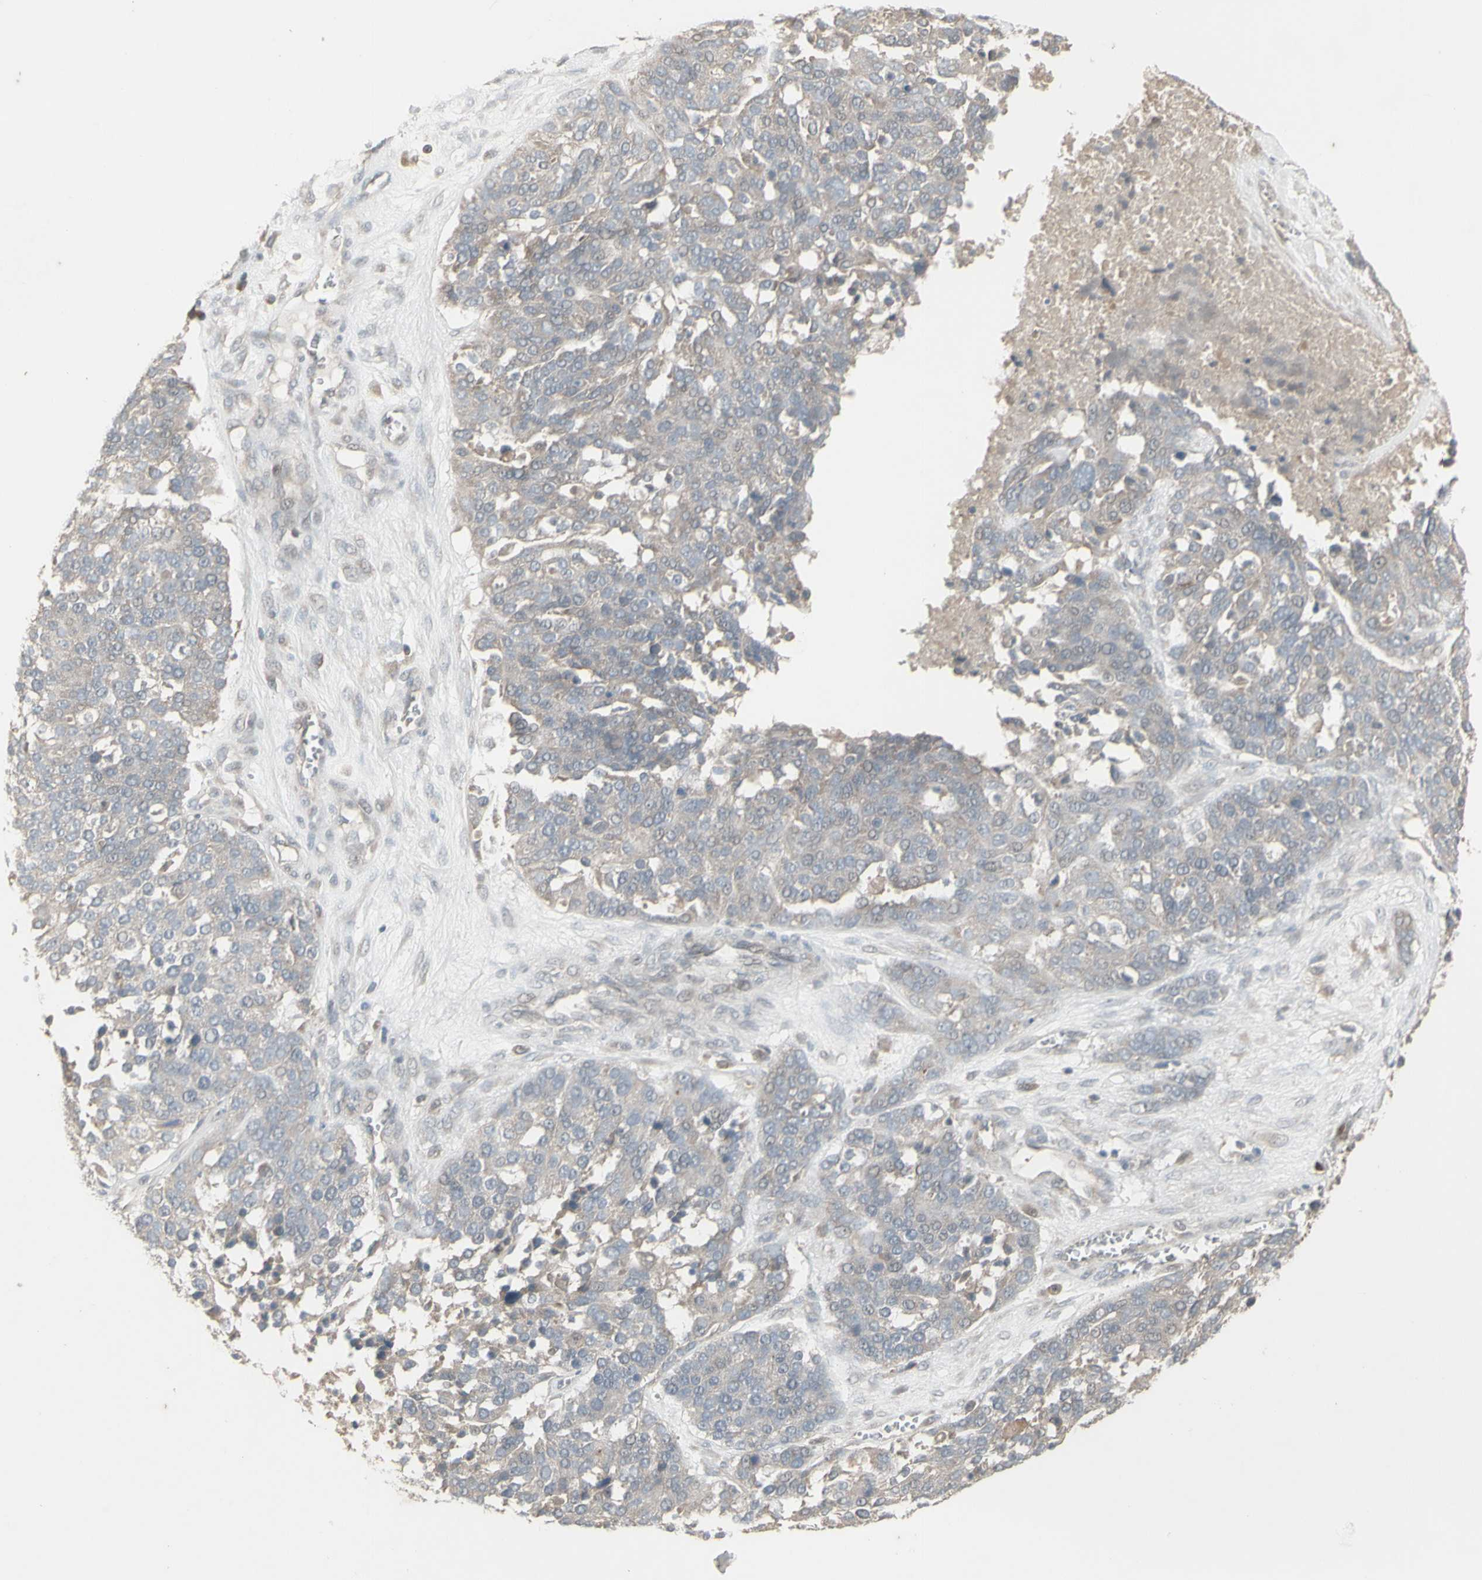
{"staining": {"intensity": "negative", "quantity": "none", "location": "none"}, "tissue": "ovarian cancer", "cell_type": "Tumor cells", "image_type": "cancer", "snomed": [{"axis": "morphology", "description": "Cystadenocarcinoma, serous, NOS"}, {"axis": "topography", "description": "Ovary"}], "caption": "The image demonstrates no significant expression in tumor cells of ovarian cancer (serous cystadenocarcinoma).", "gene": "CSK", "patient": {"sex": "female", "age": 44}}